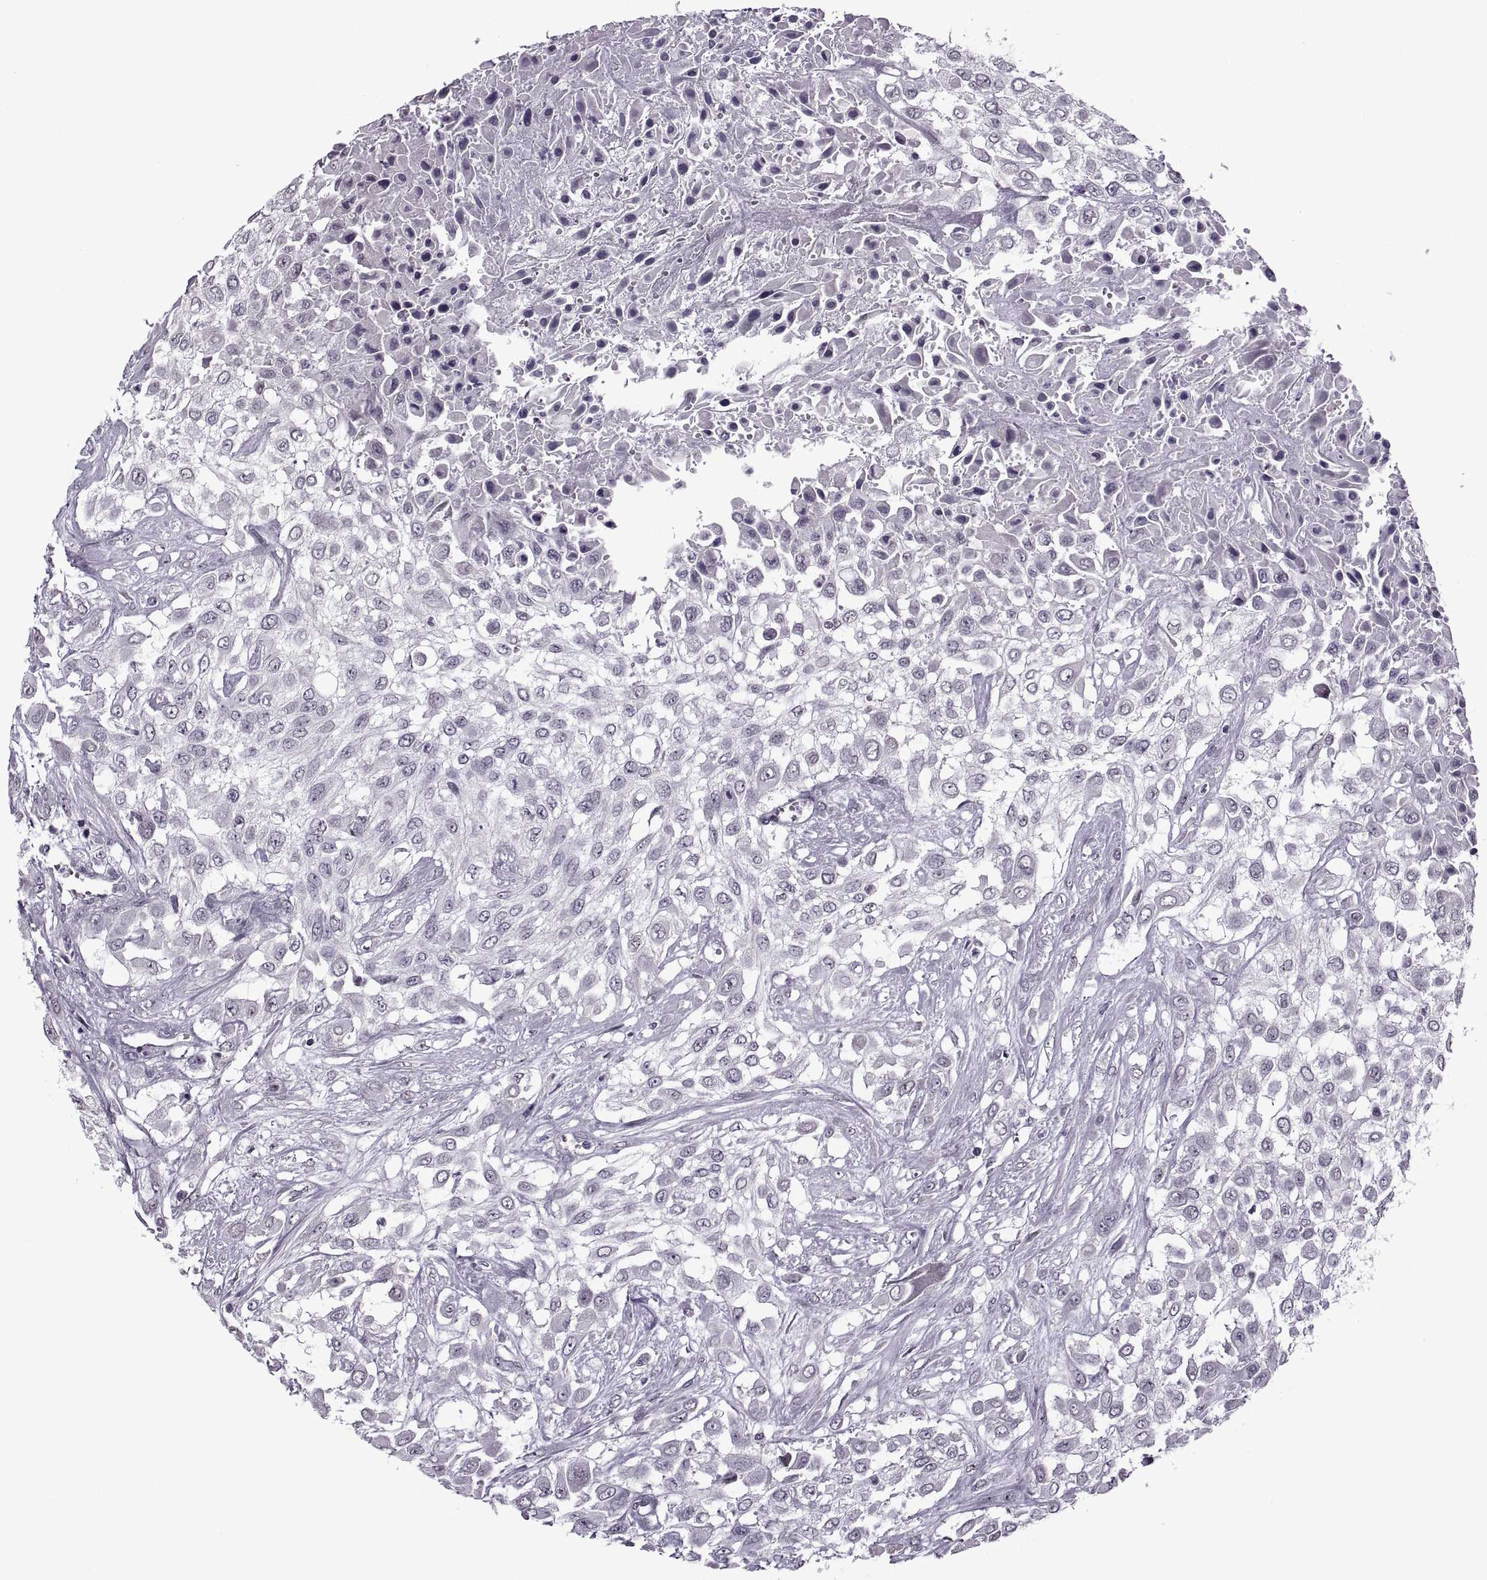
{"staining": {"intensity": "negative", "quantity": "none", "location": "none"}, "tissue": "urothelial cancer", "cell_type": "Tumor cells", "image_type": "cancer", "snomed": [{"axis": "morphology", "description": "Urothelial carcinoma, High grade"}, {"axis": "topography", "description": "Urinary bladder"}], "caption": "This histopathology image is of urothelial cancer stained with immunohistochemistry to label a protein in brown with the nuclei are counter-stained blue. There is no staining in tumor cells.", "gene": "PRSS37", "patient": {"sex": "male", "age": 57}}